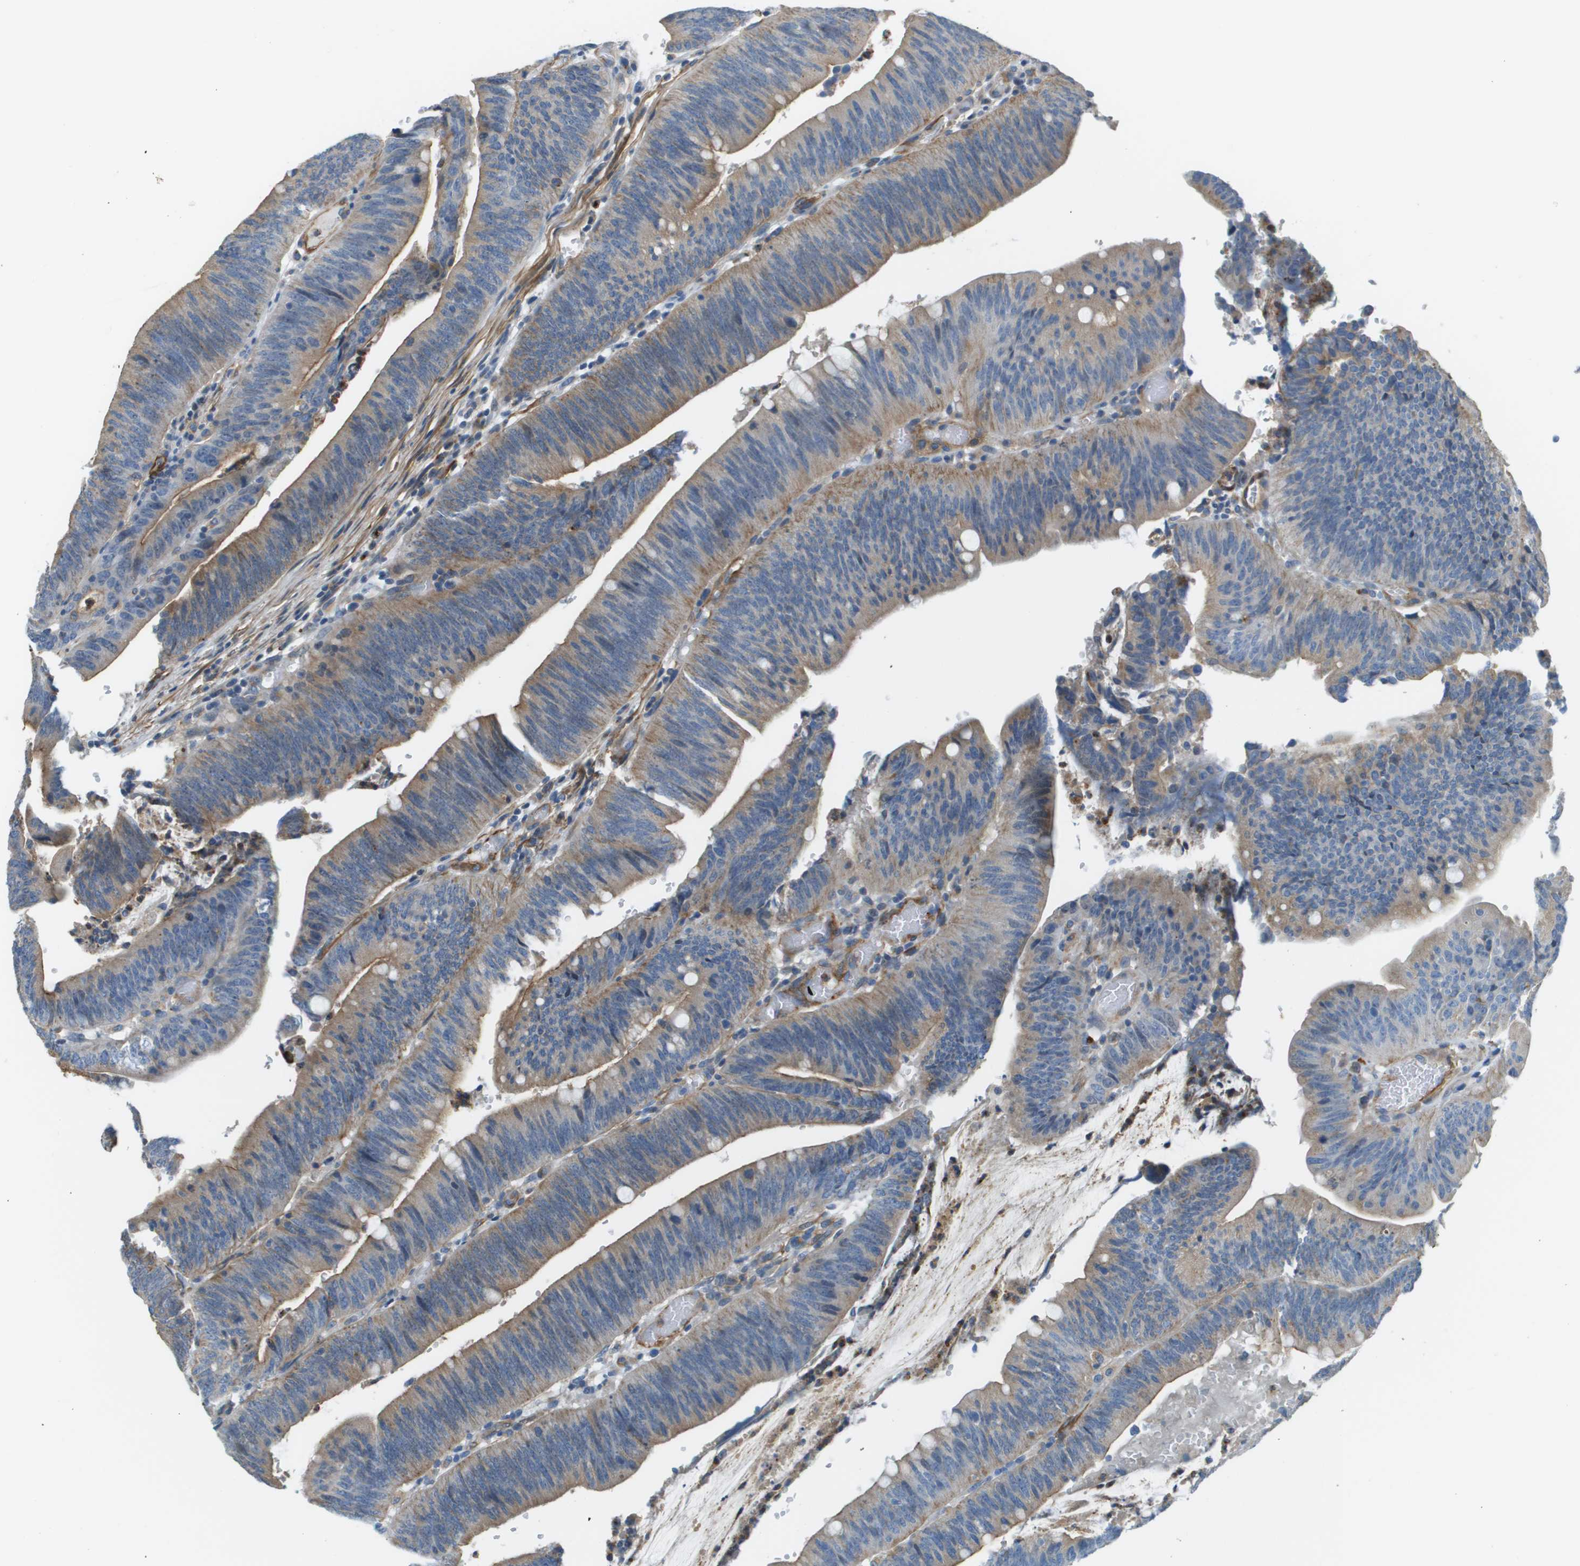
{"staining": {"intensity": "weak", "quantity": ">75%", "location": "cytoplasmic/membranous"}, "tissue": "colorectal cancer", "cell_type": "Tumor cells", "image_type": "cancer", "snomed": [{"axis": "morphology", "description": "Normal tissue, NOS"}, {"axis": "morphology", "description": "Adenocarcinoma, NOS"}, {"axis": "topography", "description": "Rectum"}], "caption": "A photomicrograph of colorectal cancer stained for a protein reveals weak cytoplasmic/membranous brown staining in tumor cells. The staining was performed using DAB (3,3'-diaminobenzidine) to visualize the protein expression in brown, while the nuclei were stained in blue with hematoxylin (Magnification: 20x).", "gene": "MYH11", "patient": {"sex": "female", "age": 66}}